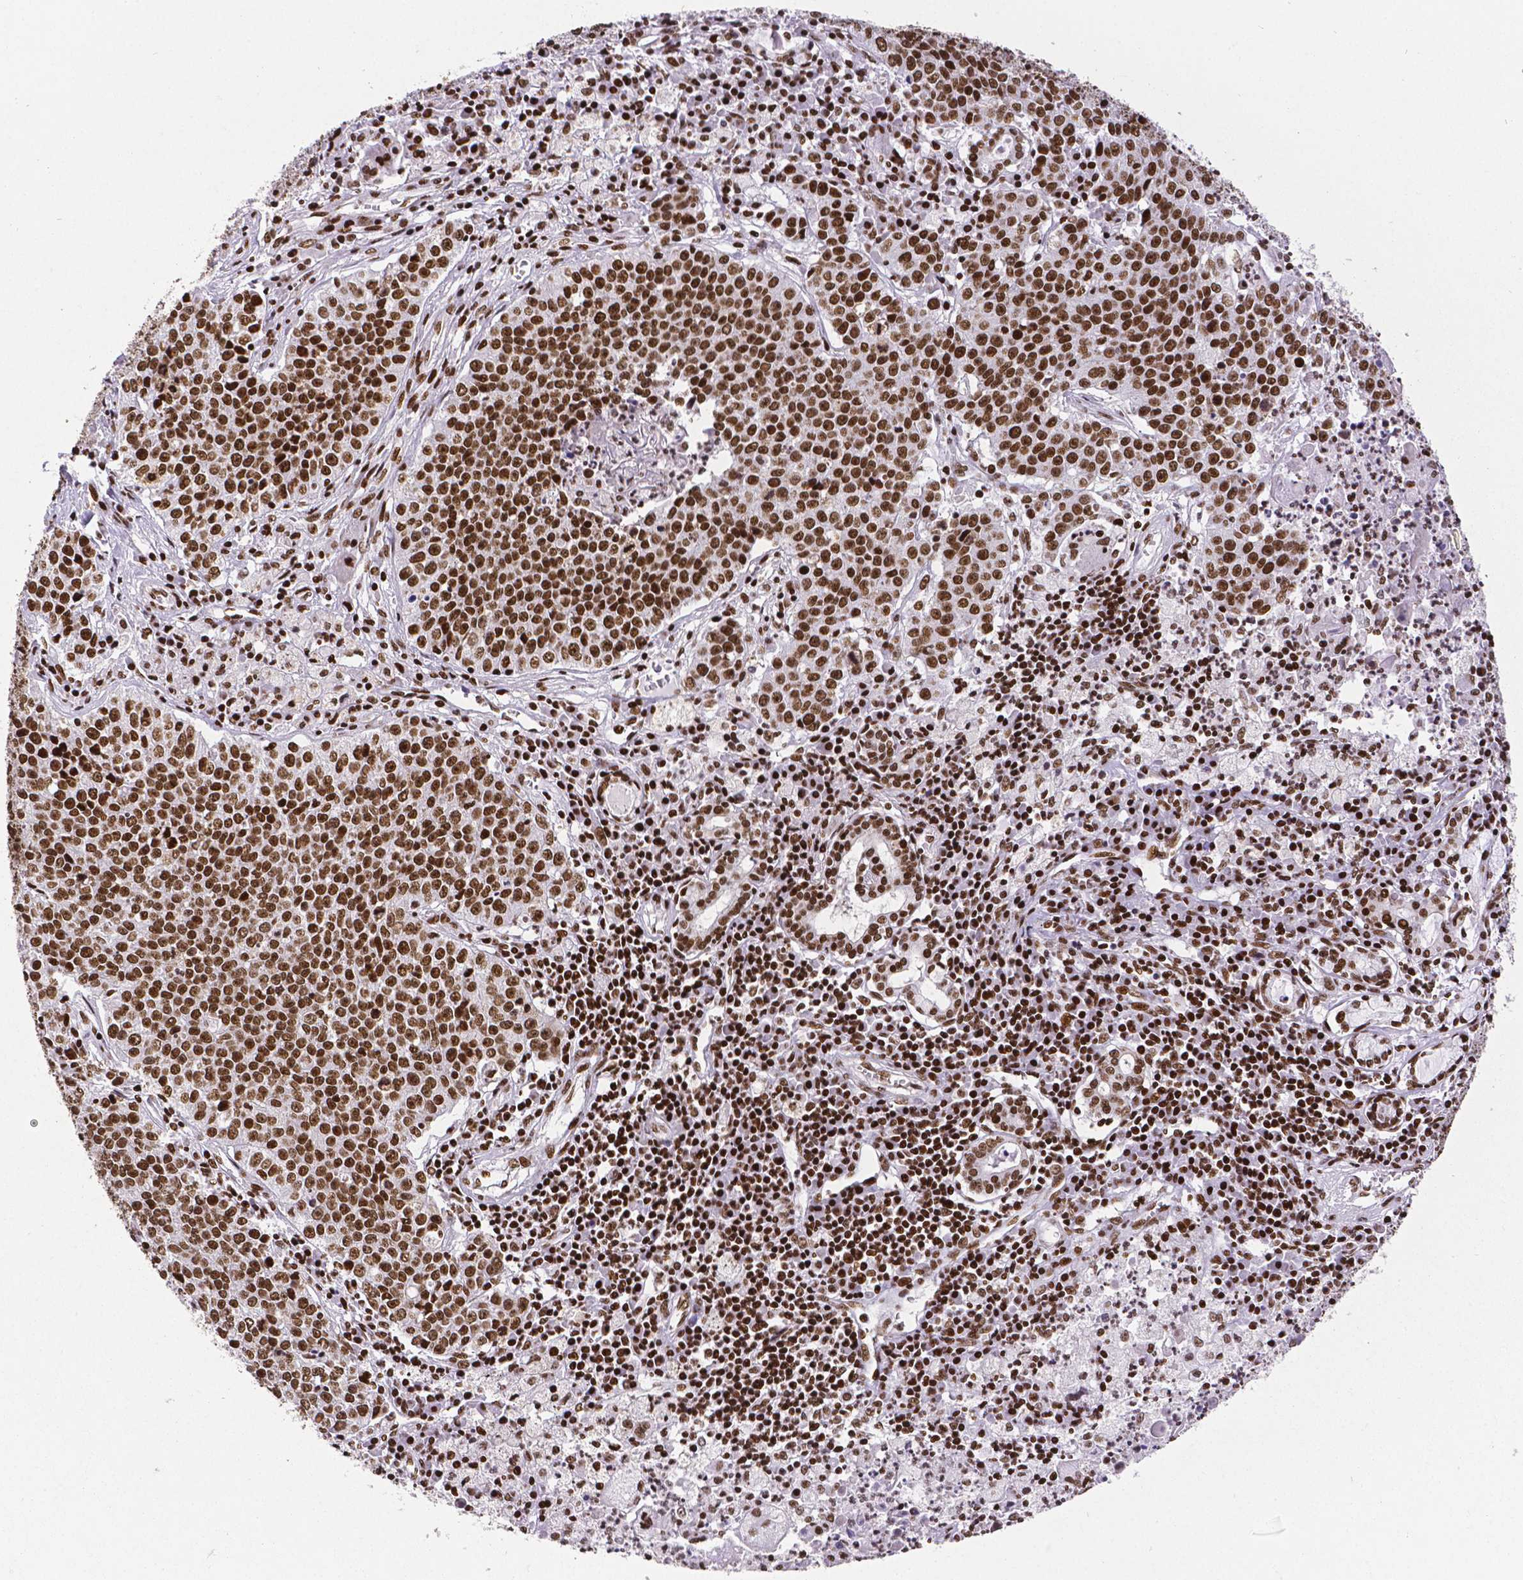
{"staining": {"intensity": "strong", "quantity": ">75%", "location": "nuclear"}, "tissue": "lung cancer", "cell_type": "Tumor cells", "image_type": "cancer", "snomed": [{"axis": "morphology", "description": "Squamous cell carcinoma, NOS"}, {"axis": "morphology", "description": "Squamous cell carcinoma, metastatic, NOS"}, {"axis": "topography", "description": "Lung"}, {"axis": "topography", "description": "Pleura, NOS"}], "caption": "This is an image of IHC staining of lung cancer, which shows strong staining in the nuclear of tumor cells.", "gene": "CTCF", "patient": {"sex": "male", "age": 72}}